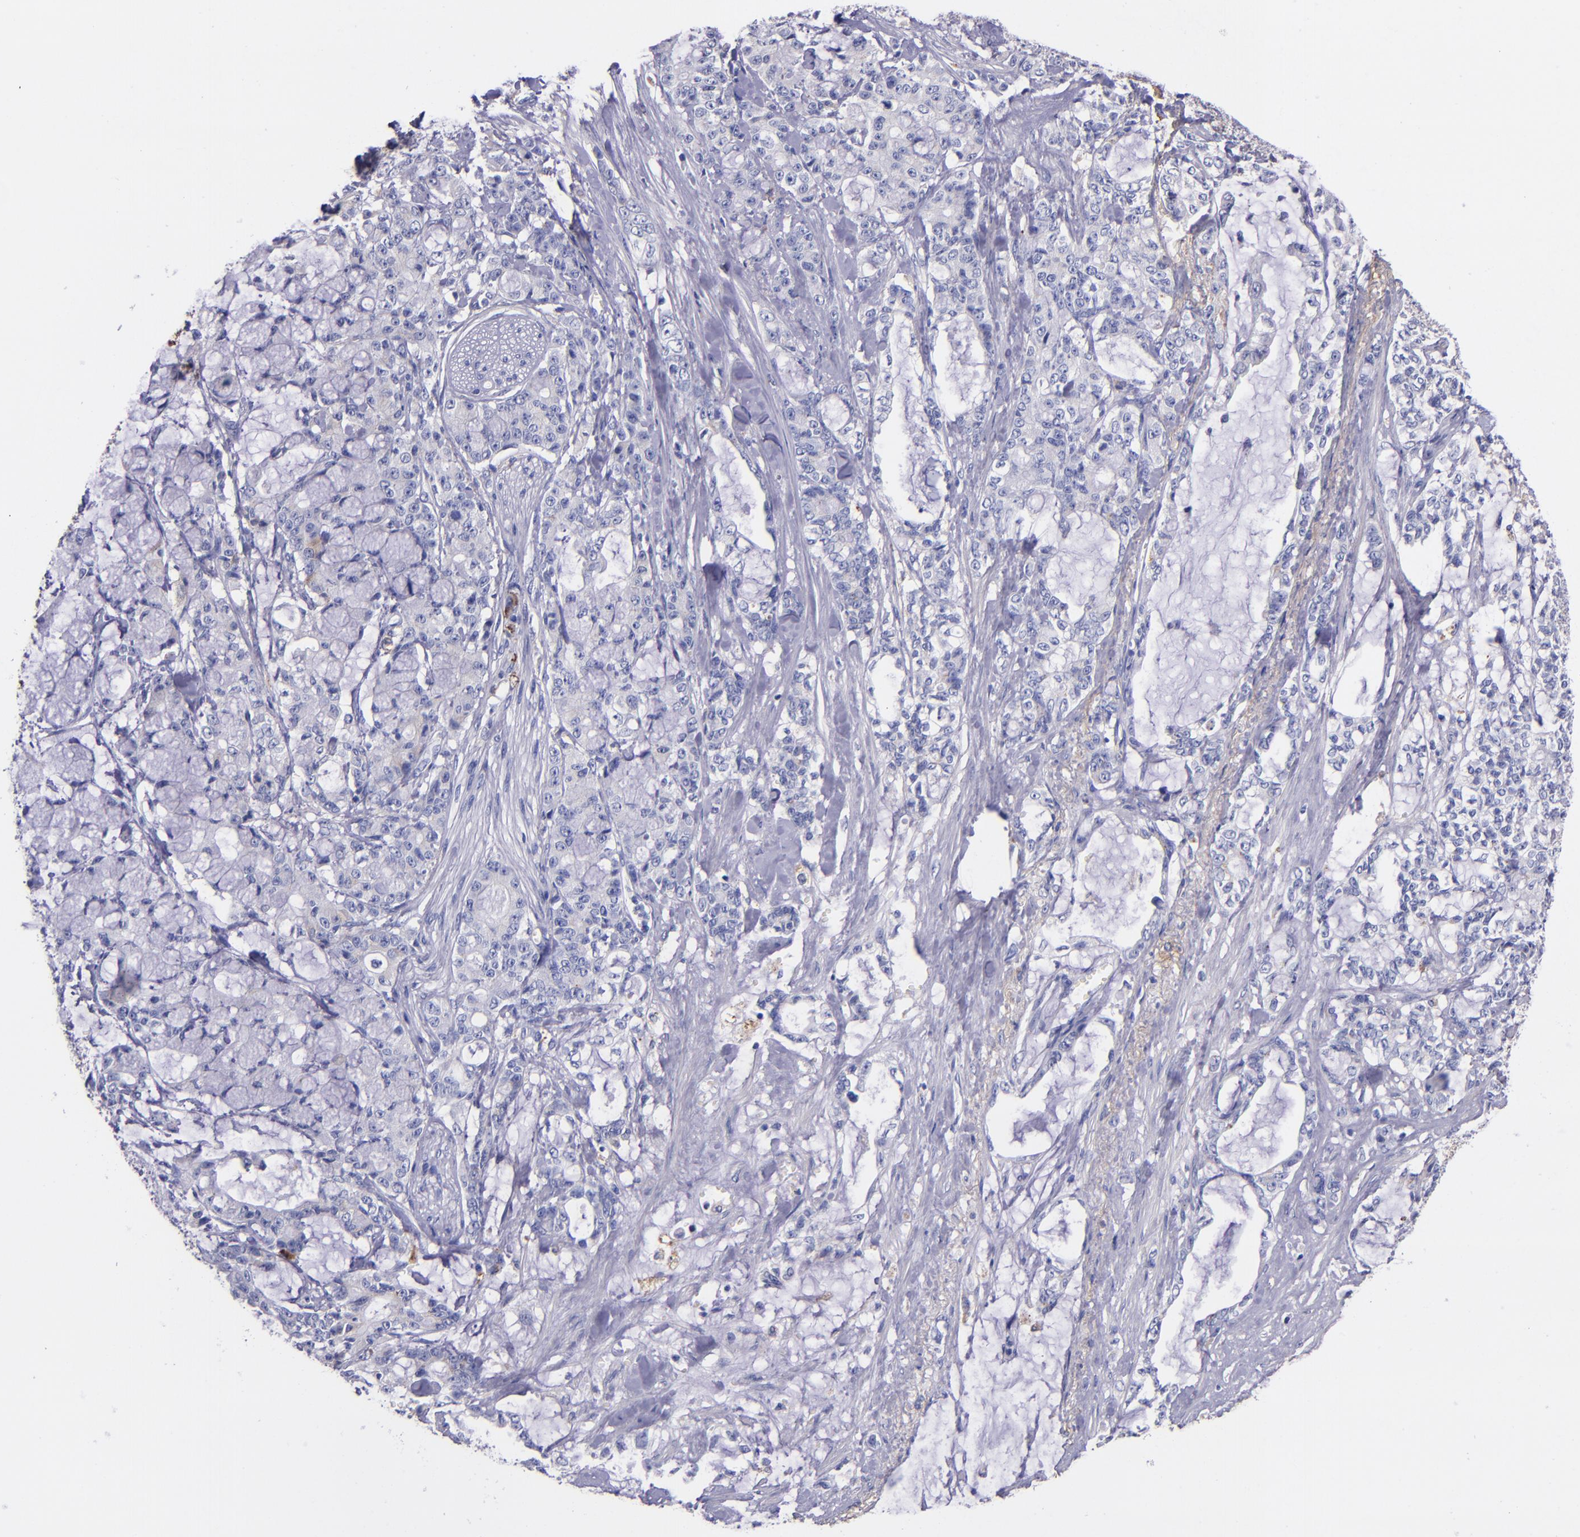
{"staining": {"intensity": "negative", "quantity": "none", "location": "none"}, "tissue": "pancreatic cancer", "cell_type": "Tumor cells", "image_type": "cancer", "snomed": [{"axis": "morphology", "description": "Adenocarcinoma, NOS"}, {"axis": "topography", "description": "Pancreas"}], "caption": "DAB (3,3'-diaminobenzidine) immunohistochemical staining of pancreatic cancer reveals no significant positivity in tumor cells.", "gene": "IVL", "patient": {"sex": "female", "age": 73}}